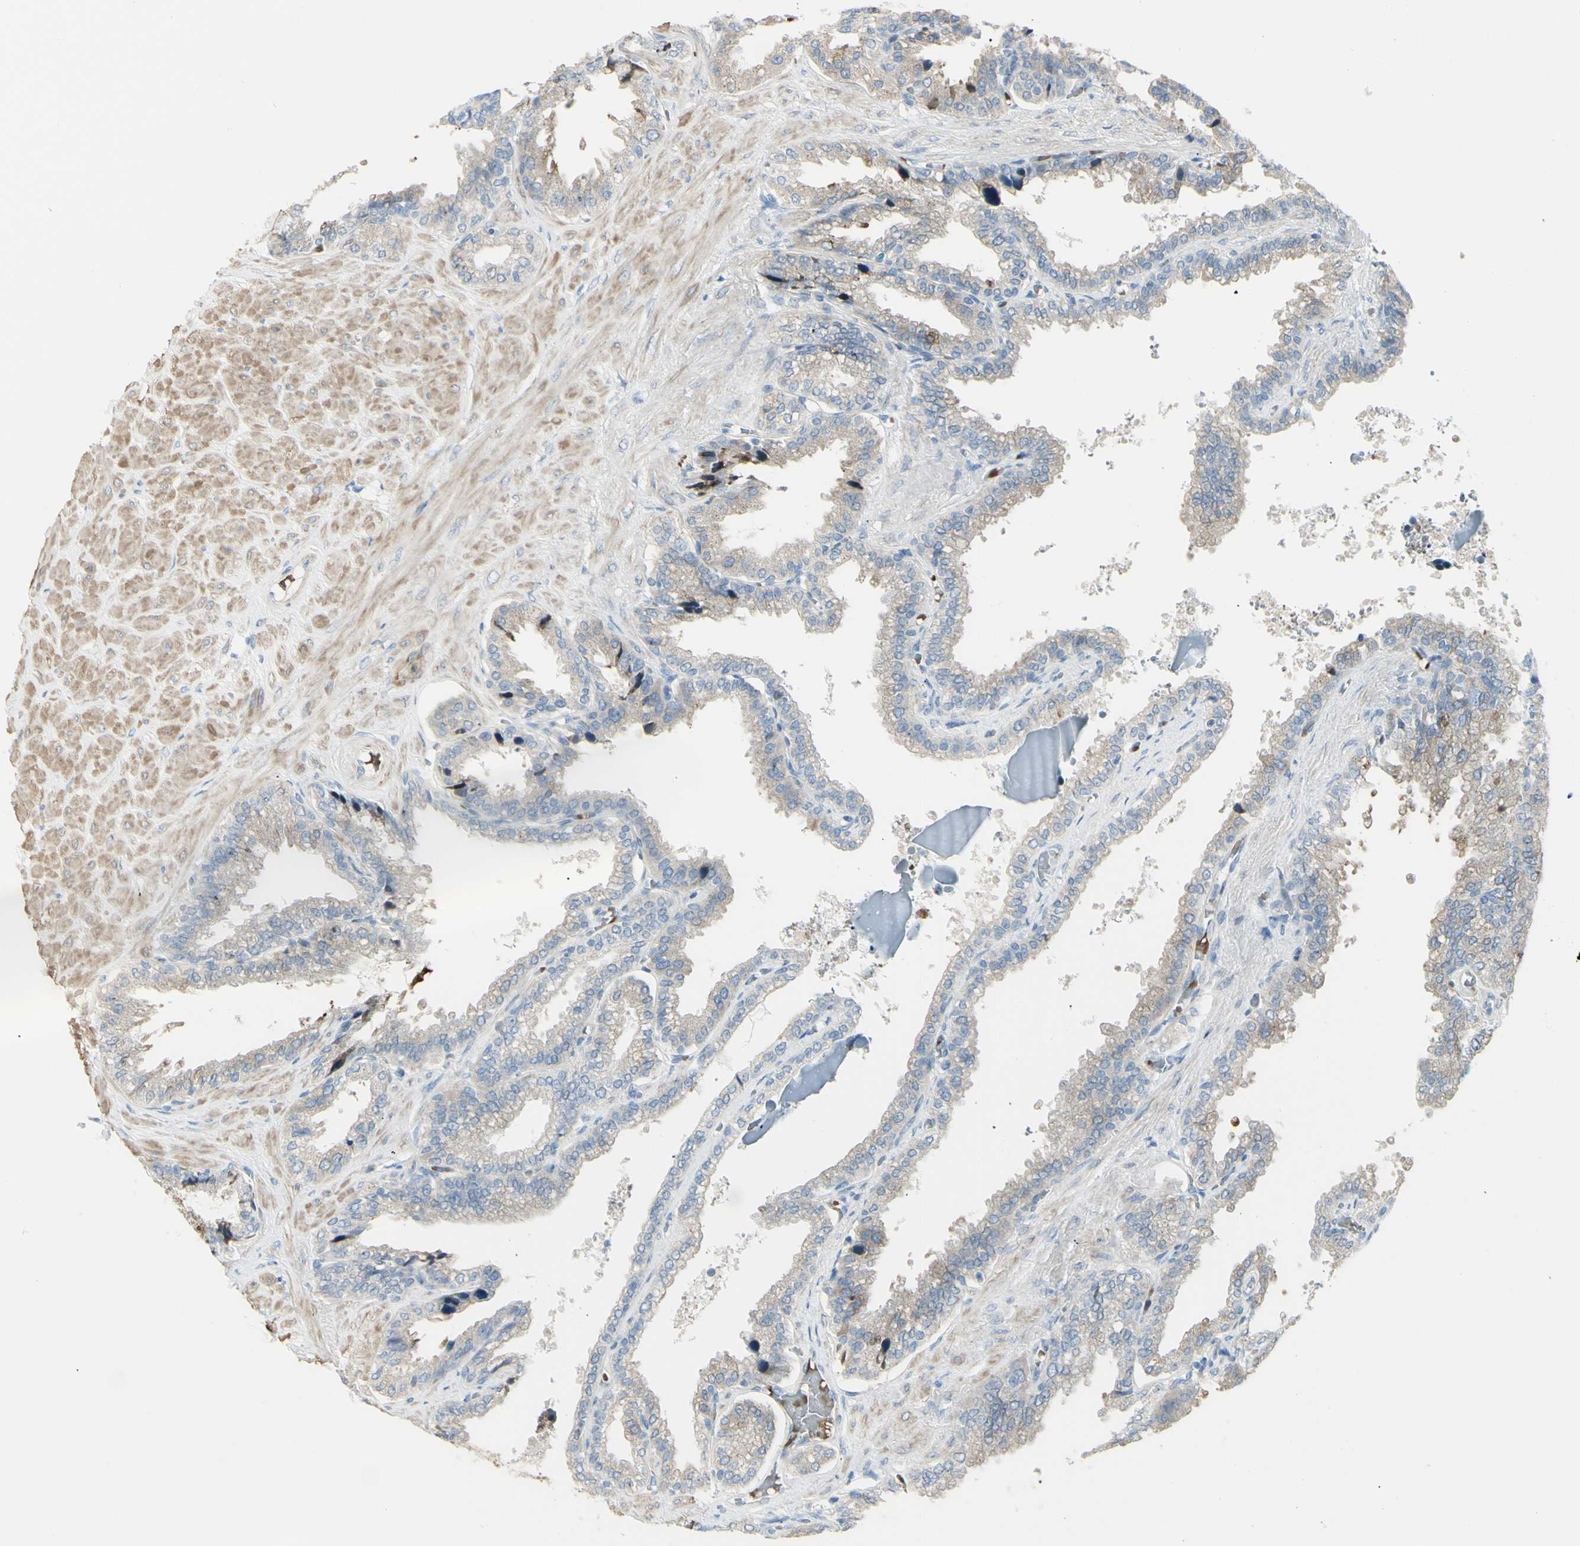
{"staining": {"intensity": "weak", "quantity": ">75%", "location": "cytoplasmic/membranous"}, "tissue": "seminal vesicle", "cell_type": "Glandular cells", "image_type": "normal", "snomed": [{"axis": "morphology", "description": "Normal tissue, NOS"}, {"axis": "topography", "description": "Seminal veicle"}], "caption": "A brown stain highlights weak cytoplasmic/membranous expression of a protein in glandular cells of benign seminal vesicle.", "gene": "NCBP2L", "patient": {"sex": "male", "age": 46}}